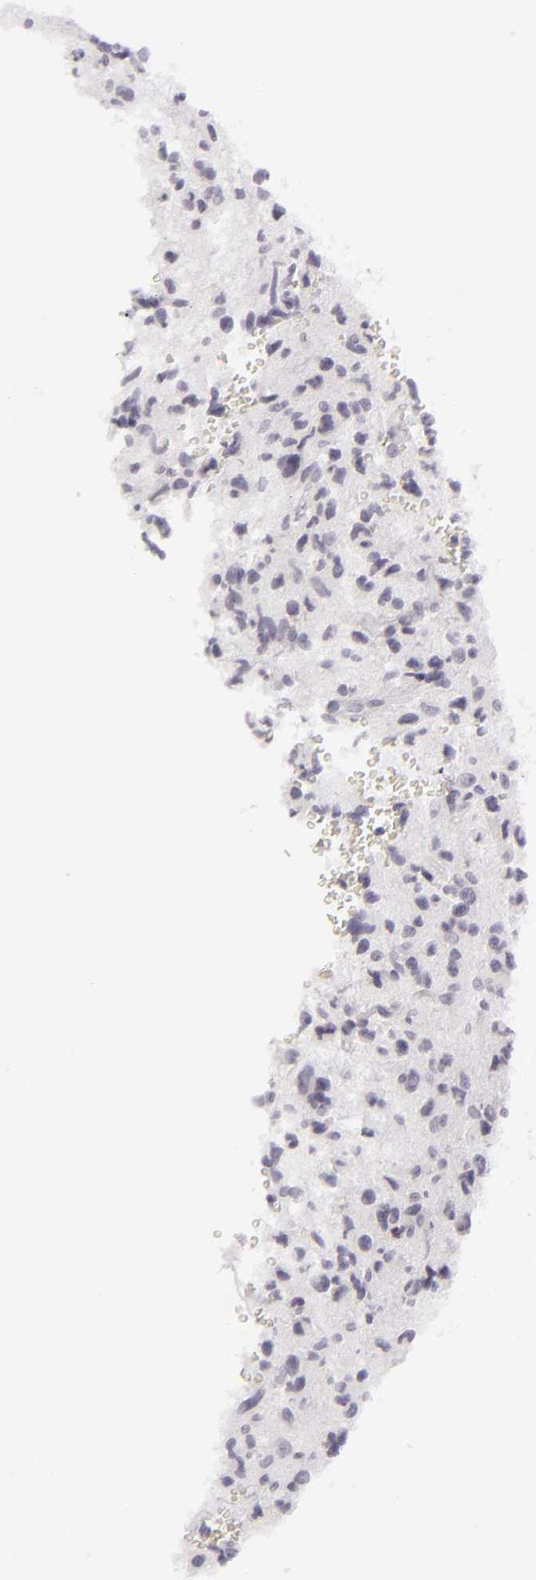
{"staining": {"intensity": "negative", "quantity": "none", "location": "none"}, "tissue": "glioma", "cell_type": "Tumor cells", "image_type": "cancer", "snomed": [{"axis": "morphology", "description": "Glioma, malignant, High grade"}, {"axis": "topography", "description": "Brain"}], "caption": "An image of glioma stained for a protein exhibits no brown staining in tumor cells.", "gene": "JUP", "patient": {"sex": "female", "age": 60}}